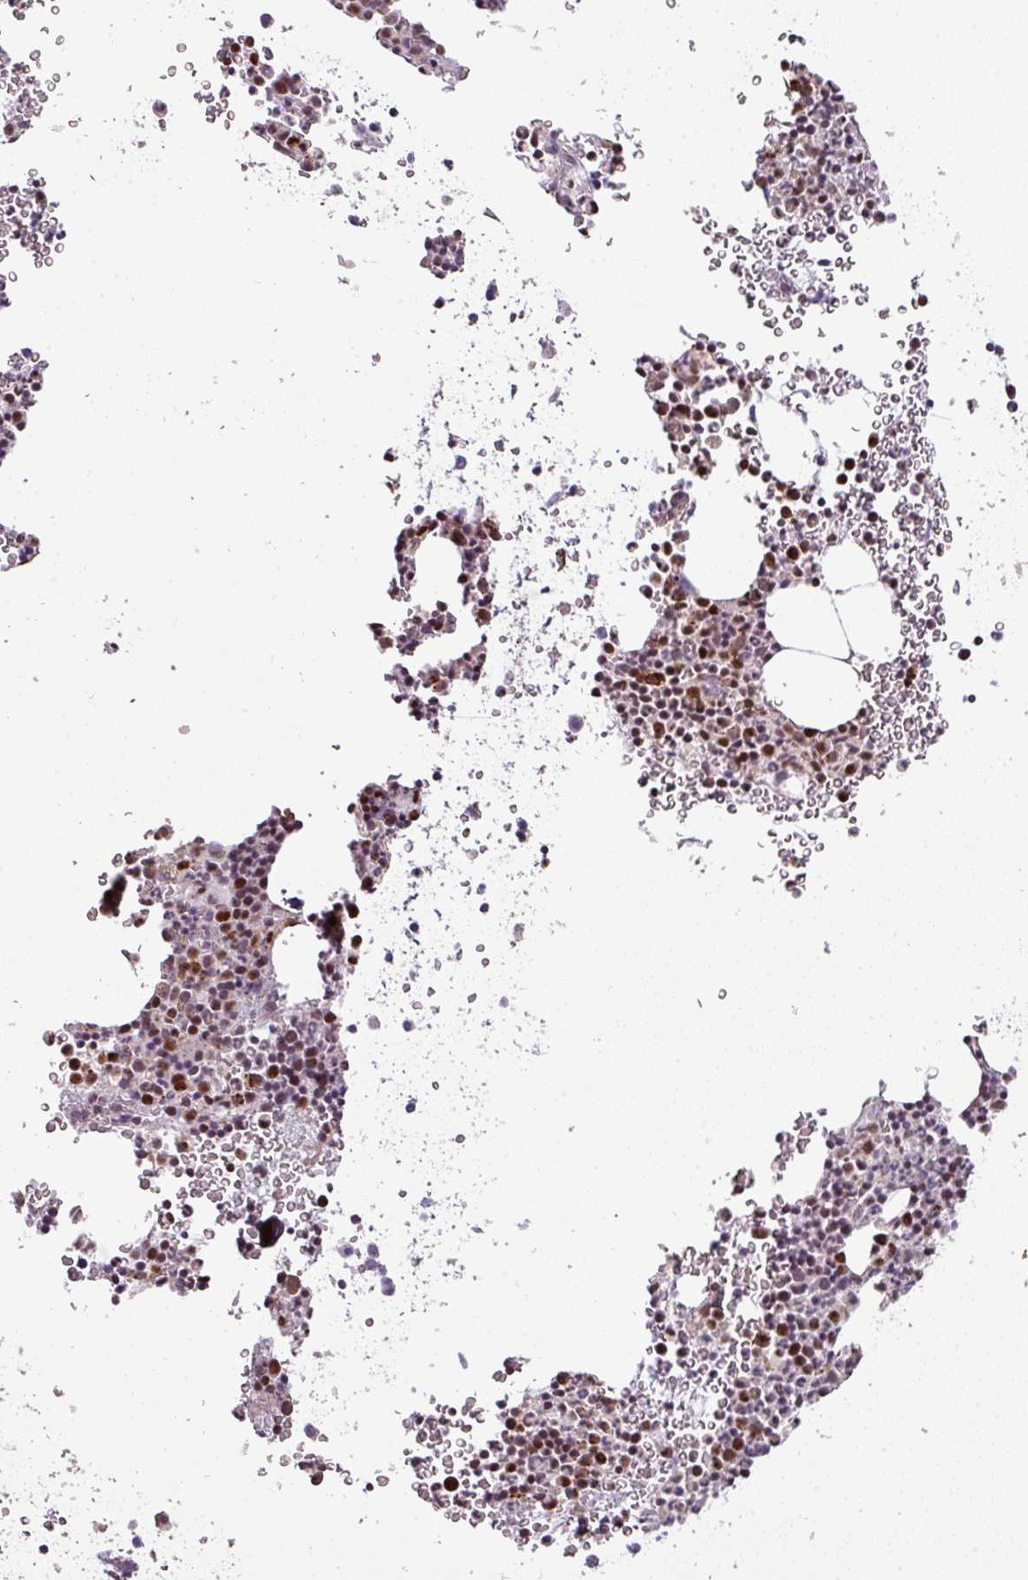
{"staining": {"intensity": "moderate", "quantity": "25%-75%", "location": "cytoplasmic/membranous"}, "tissue": "bone marrow", "cell_type": "Hematopoietic cells", "image_type": "normal", "snomed": [{"axis": "morphology", "description": "Normal tissue, NOS"}, {"axis": "topography", "description": "Bone marrow"}], "caption": "Immunohistochemical staining of unremarkable human bone marrow shows medium levels of moderate cytoplasmic/membranous positivity in approximately 25%-75% of hematopoietic cells. (DAB = brown stain, brightfield microscopy at high magnification).", "gene": "CXCR5", "patient": {"sex": "male", "age": 61}}